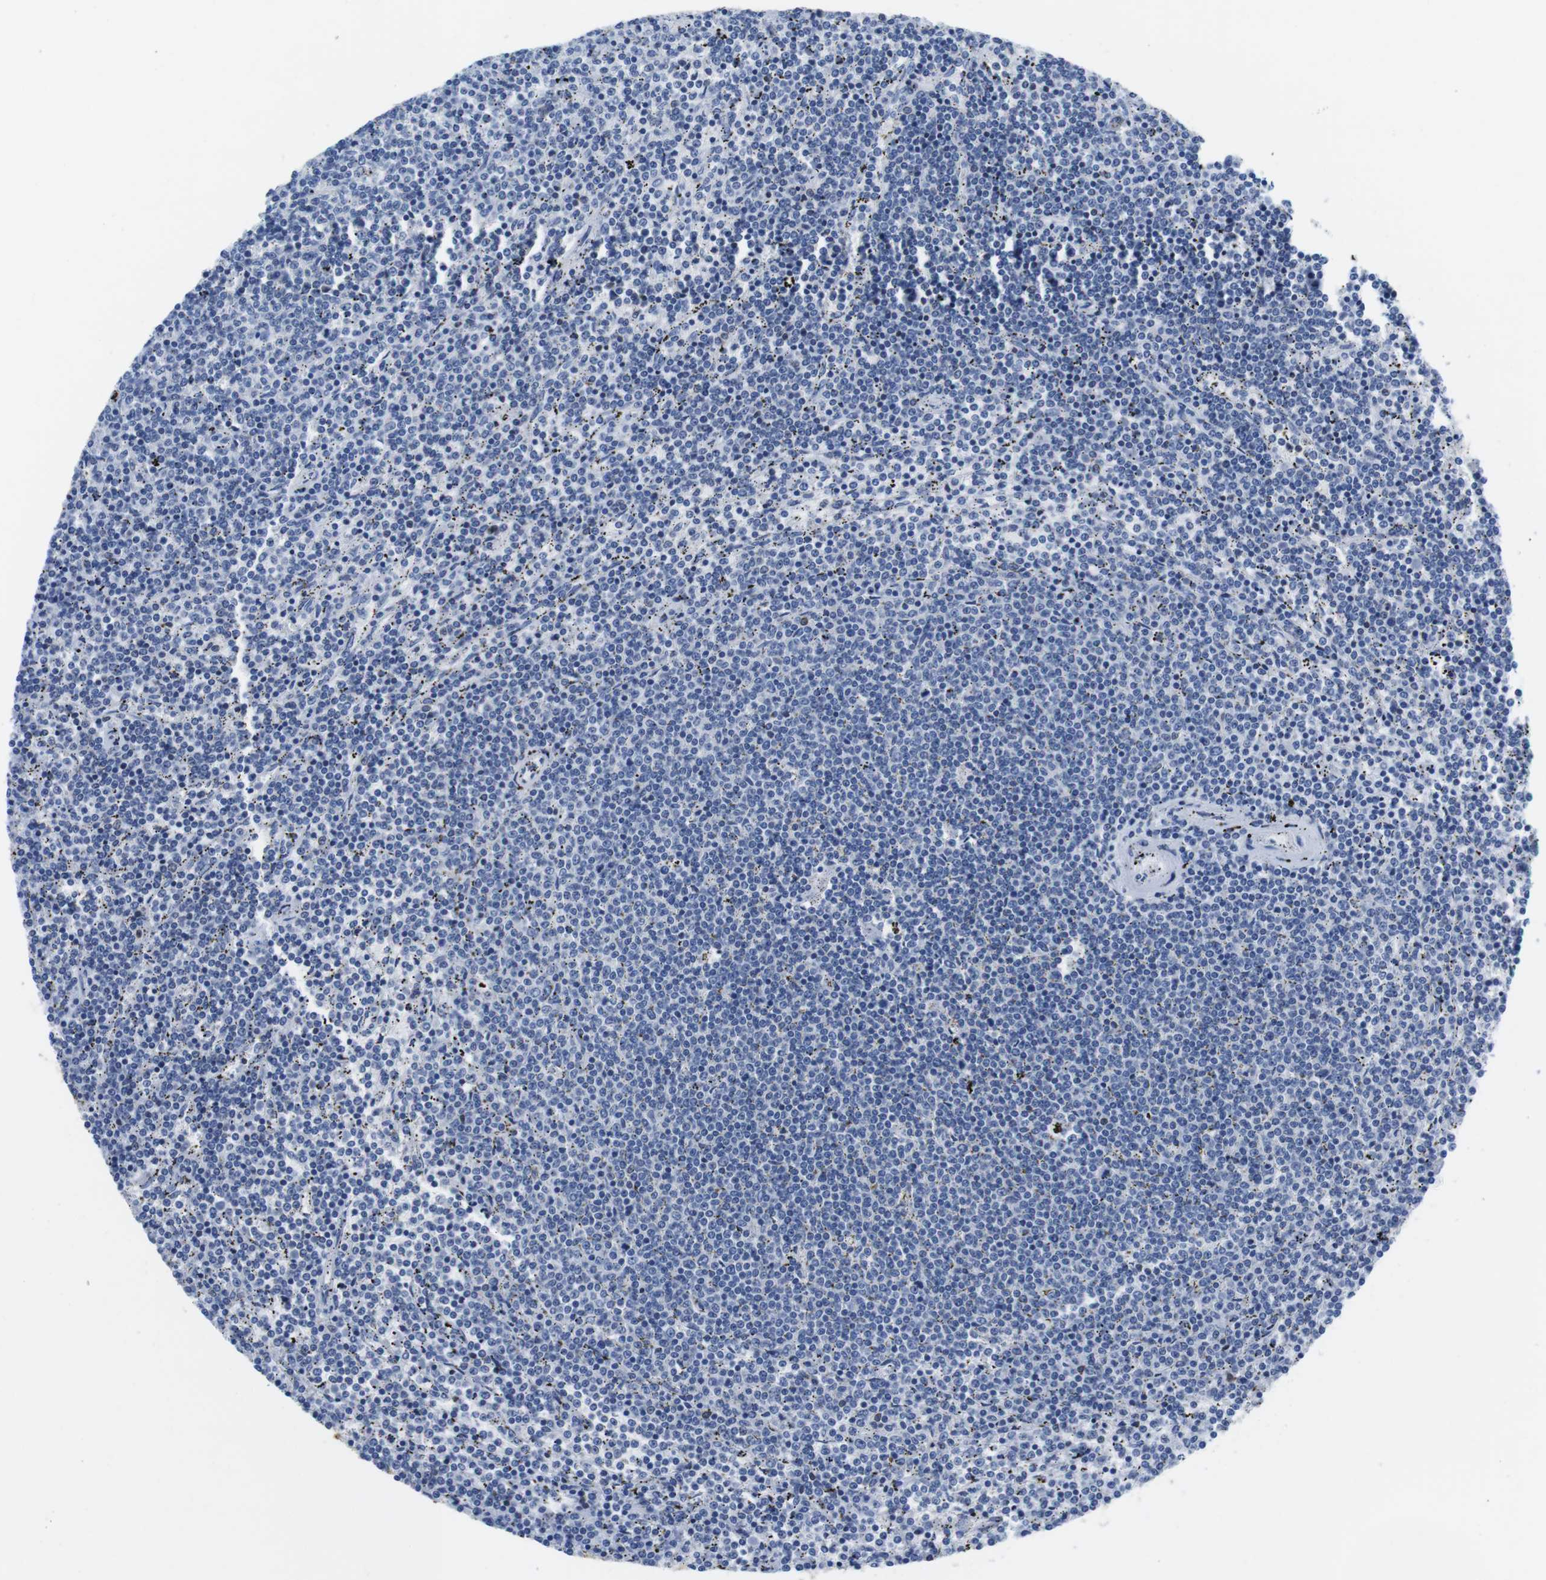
{"staining": {"intensity": "negative", "quantity": "none", "location": "none"}, "tissue": "lymphoma", "cell_type": "Tumor cells", "image_type": "cancer", "snomed": [{"axis": "morphology", "description": "Malignant lymphoma, non-Hodgkin's type, Low grade"}, {"axis": "topography", "description": "Spleen"}], "caption": "A micrograph of human lymphoma is negative for staining in tumor cells.", "gene": "MAP6", "patient": {"sex": "female", "age": 50}}